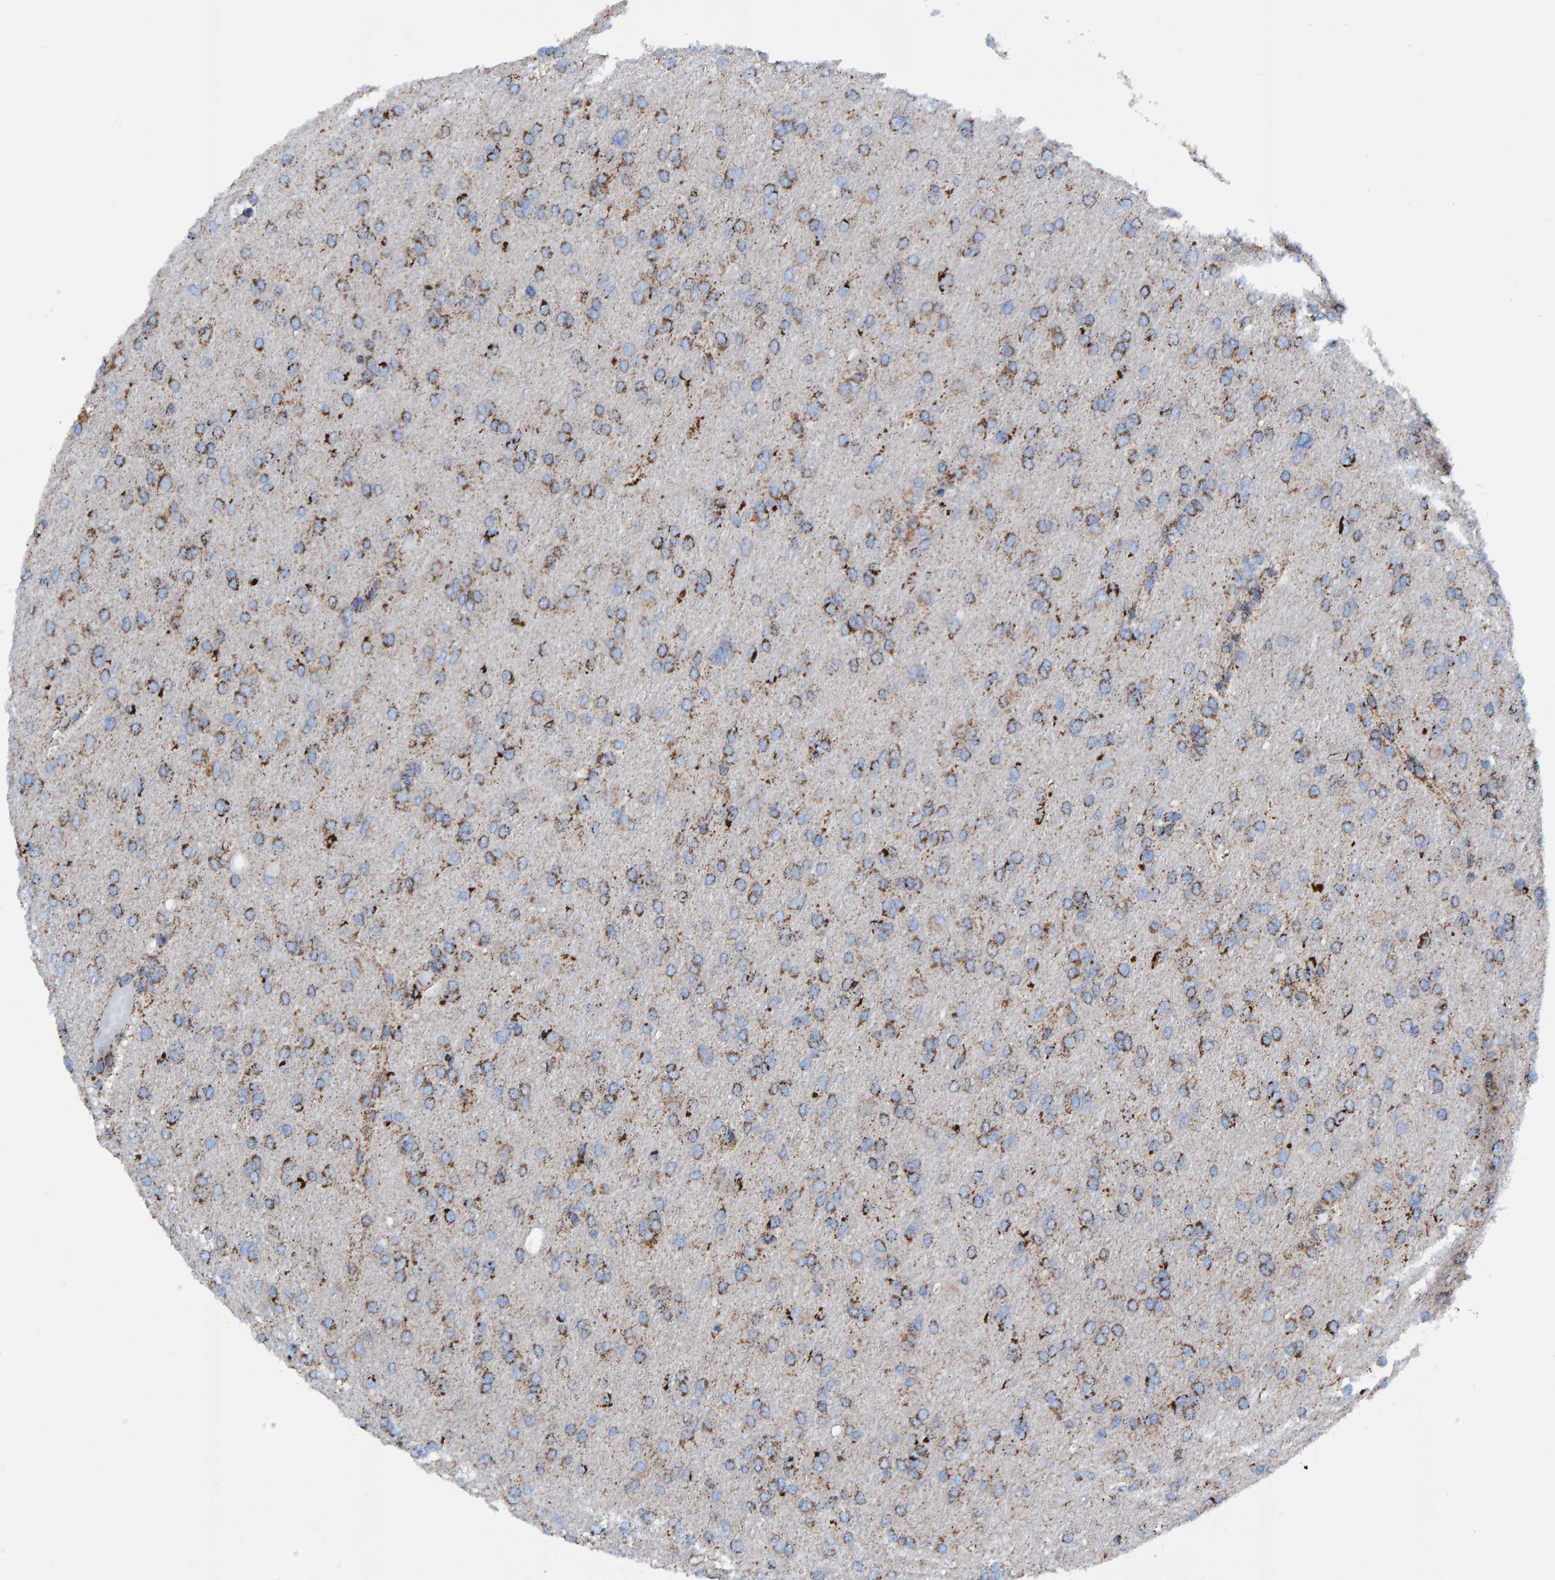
{"staining": {"intensity": "strong", "quantity": "25%-75%", "location": "cytoplasmic/membranous"}, "tissue": "glioma", "cell_type": "Tumor cells", "image_type": "cancer", "snomed": [{"axis": "morphology", "description": "Glioma, malignant, High grade"}, {"axis": "topography", "description": "Cerebral cortex"}], "caption": "A brown stain shows strong cytoplasmic/membranous staining of a protein in glioma tumor cells.", "gene": "ENSG00000262660", "patient": {"sex": "female", "age": 36}}